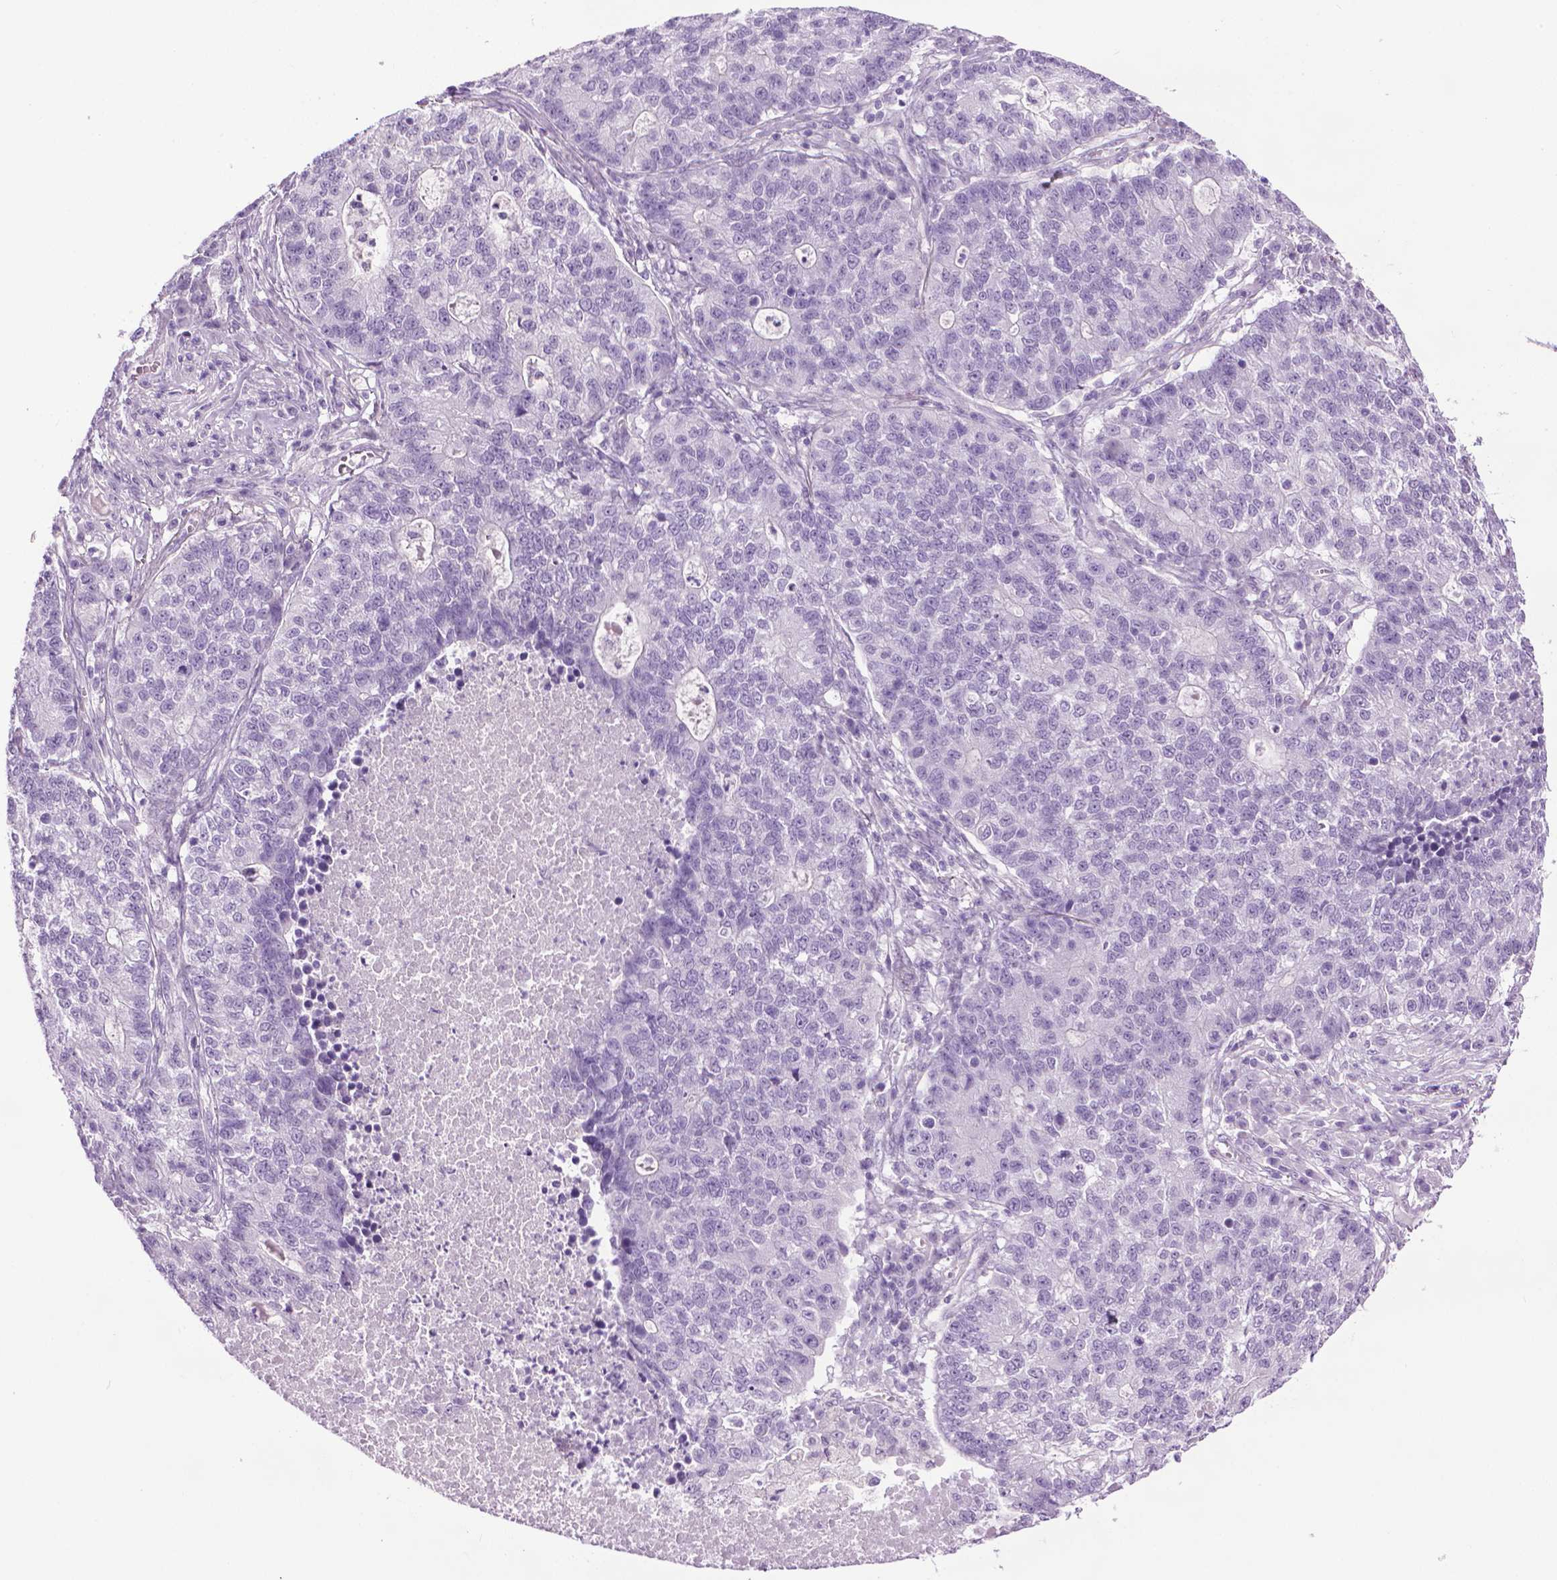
{"staining": {"intensity": "negative", "quantity": "none", "location": "none"}, "tissue": "lung cancer", "cell_type": "Tumor cells", "image_type": "cancer", "snomed": [{"axis": "morphology", "description": "Adenocarcinoma, NOS"}, {"axis": "topography", "description": "Lung"}], "caption": "Human lung adenocarcinoma stained for a protein using immunohistochemistry (IHC) demonstrates no staining in tumor cells.", "gene": "DNAI7", "patient": {"sex": "male", "age": 57}}